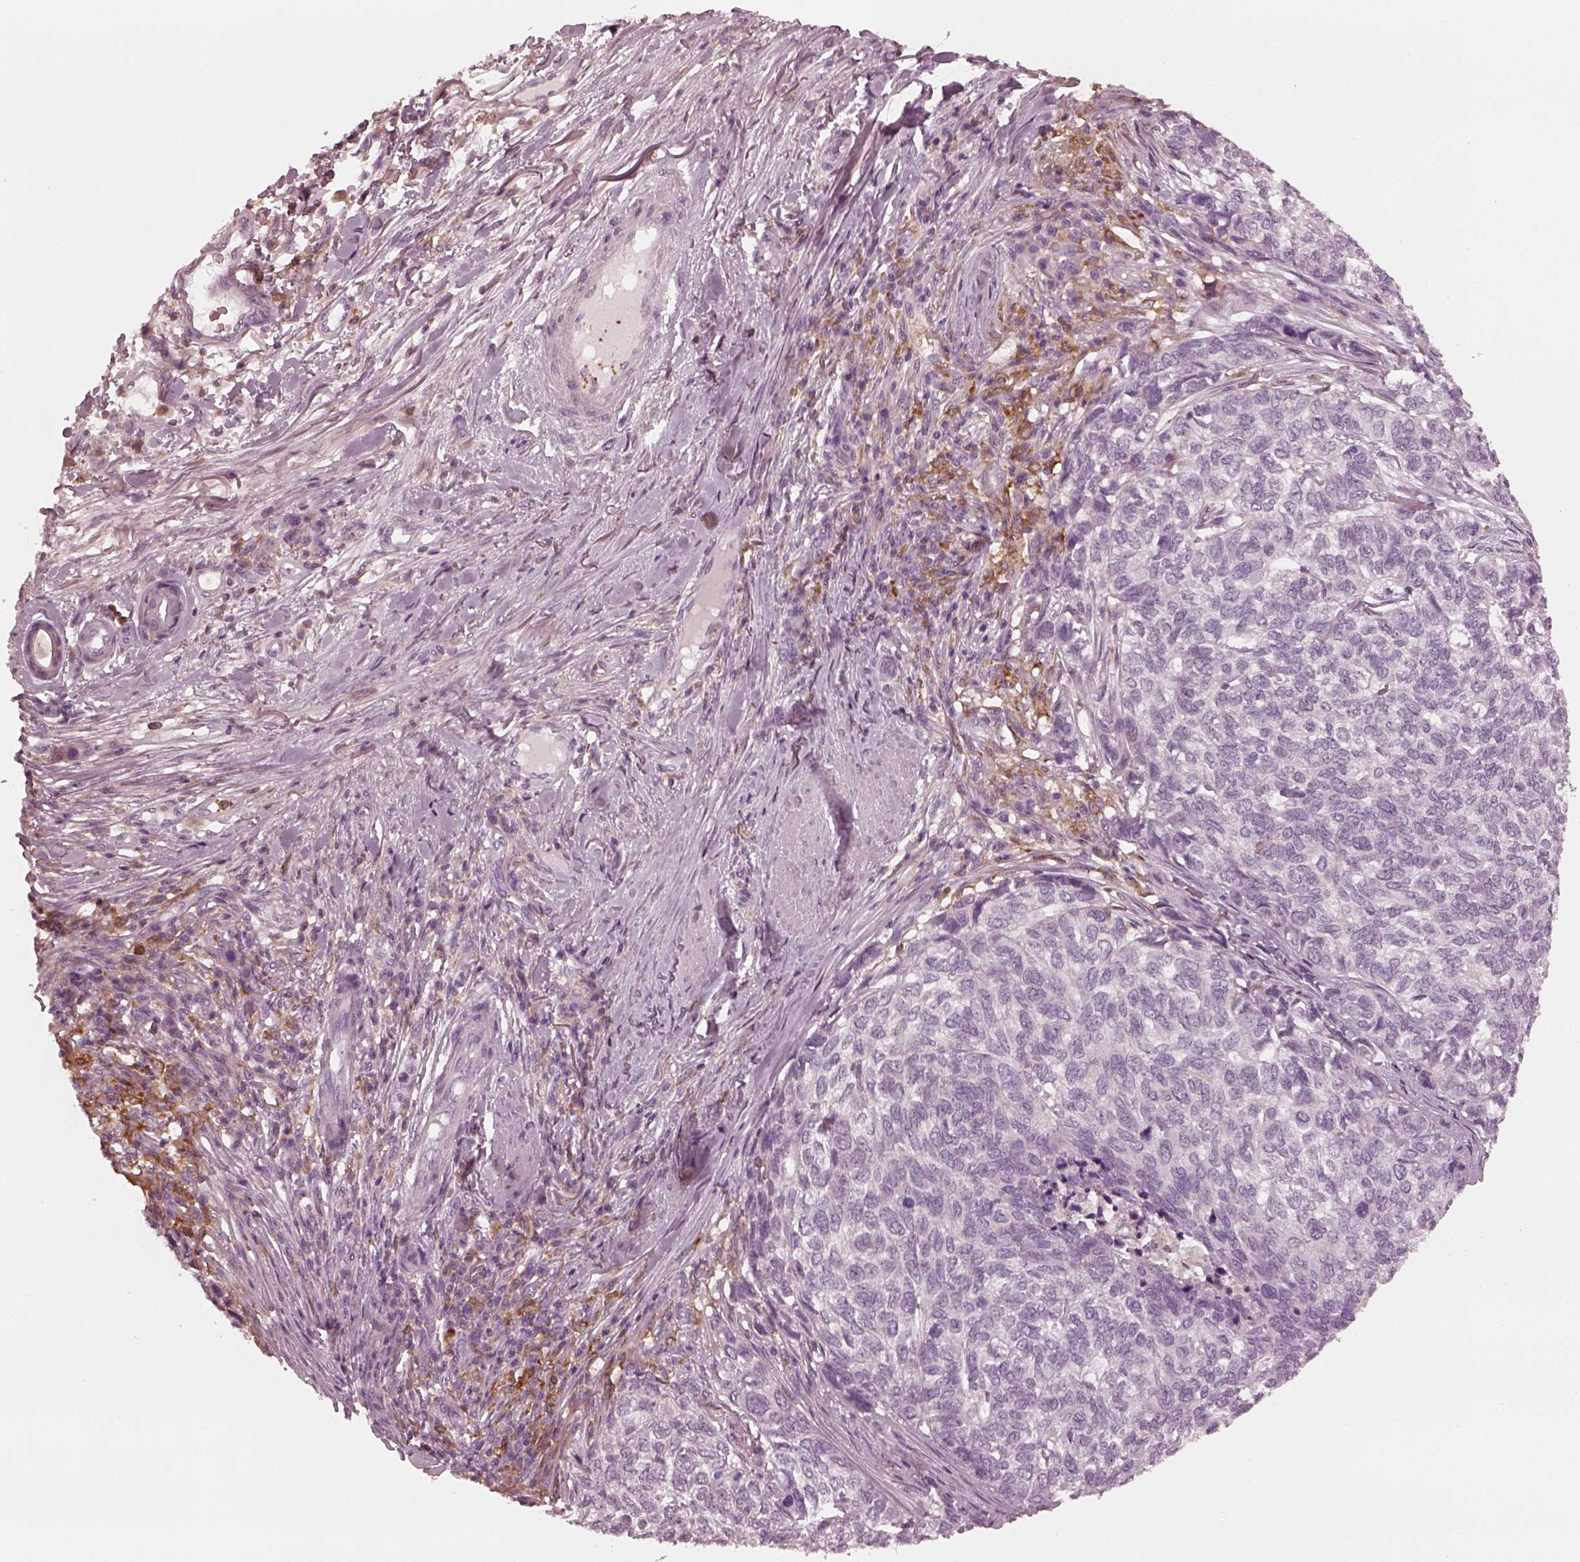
{"staining": {"intensity": "negative", "quantity": "none", "location": "none"}, "tissue": "skin cancer", "cell_type": "Tumor cells", "image_type": "cancer", "snomed": [{"axis": "morphology", "description": "Basal cell carcinoma"}, {"axis": "topography", "description": "Skin"}], "caption": "Skin basal cell carcinoma was stained to show a protein in brown. There is no significant expression in tumor cells.", "gene": "PSTPIP2", "patient": {"sex": "female", "age": 65}}